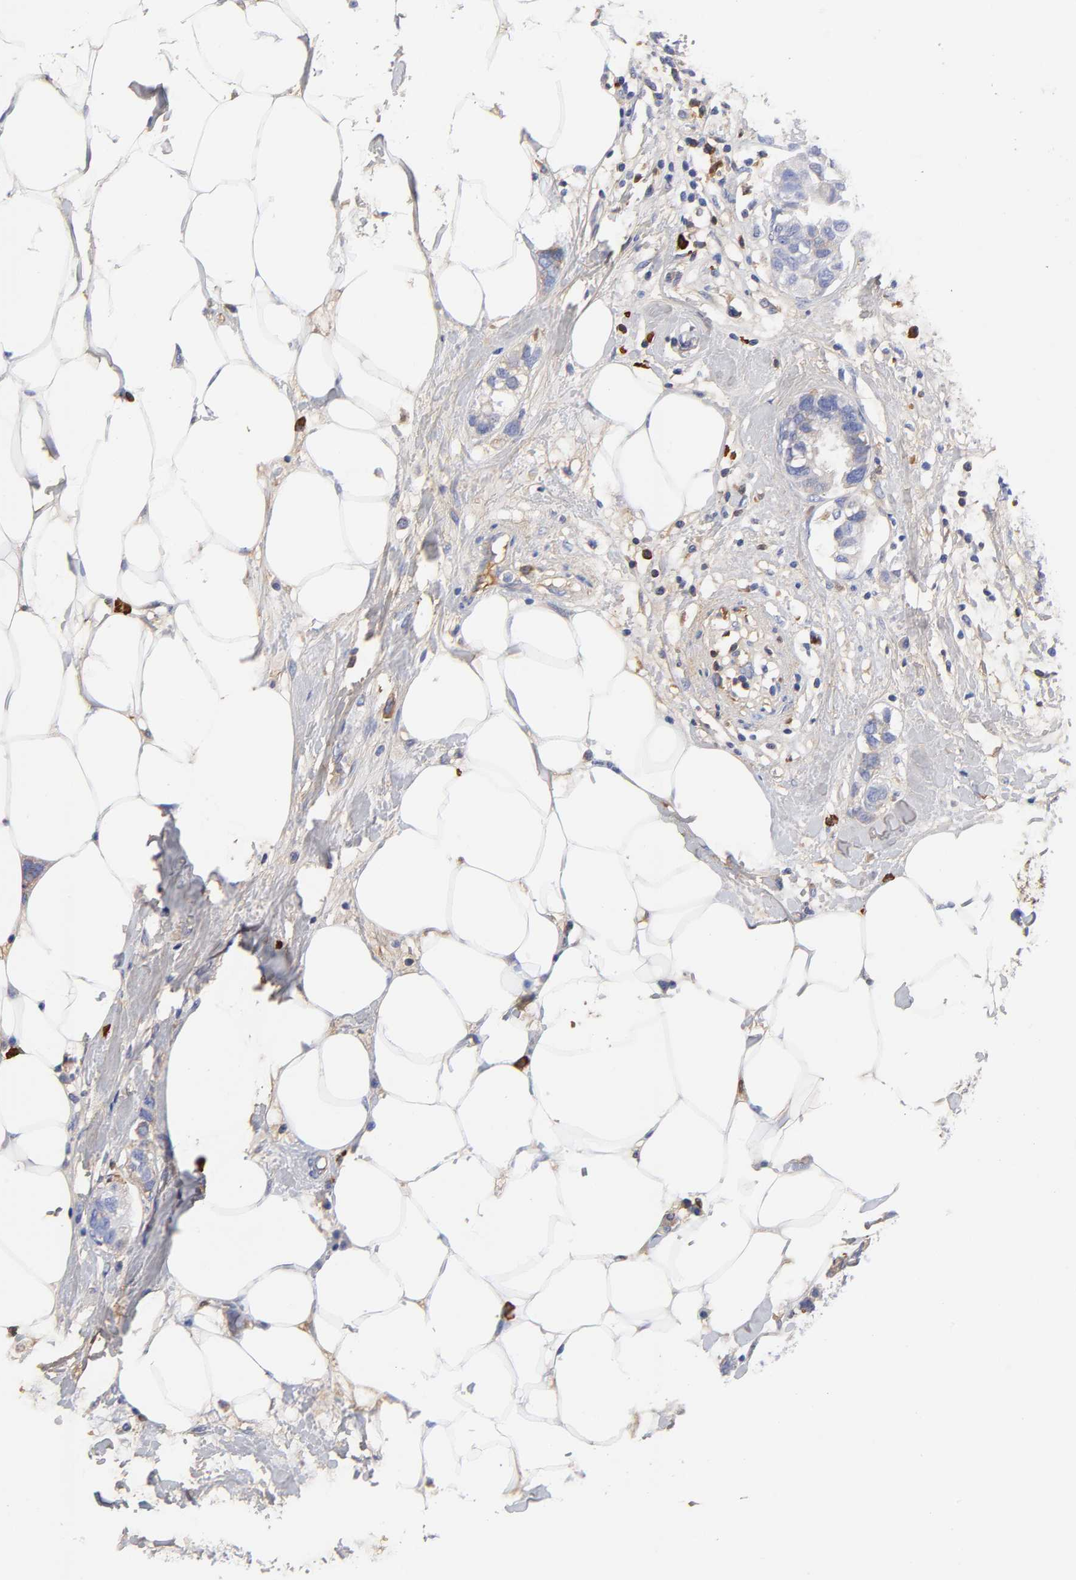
{"staining": {"intensity": "weak", "quantity": "25%-75%", "location": "cytoplasmic/membranous"}, "tissue": "breast cancer", "cell_type": "Tumor cells", "image_type": "cancer", "snomed": [{"axis": "morphology", "description": "Normal tissue, NOS"}, {"axis": "morphology", "description": "Duct carcinoma"}, {"axis": "topography", "description": "Breast"}], "caption": "Immunohistochemistry (IHC) micrograph of breast cancer (invasive ductal carcinoma) stained for a protein (brown), which shows low levels of weak cytoplasmic/membranous expression in about 25%-75% of tumor cells.", "gene": "IGLV3-10", "patient": {"sex": "female", "age": 50}}